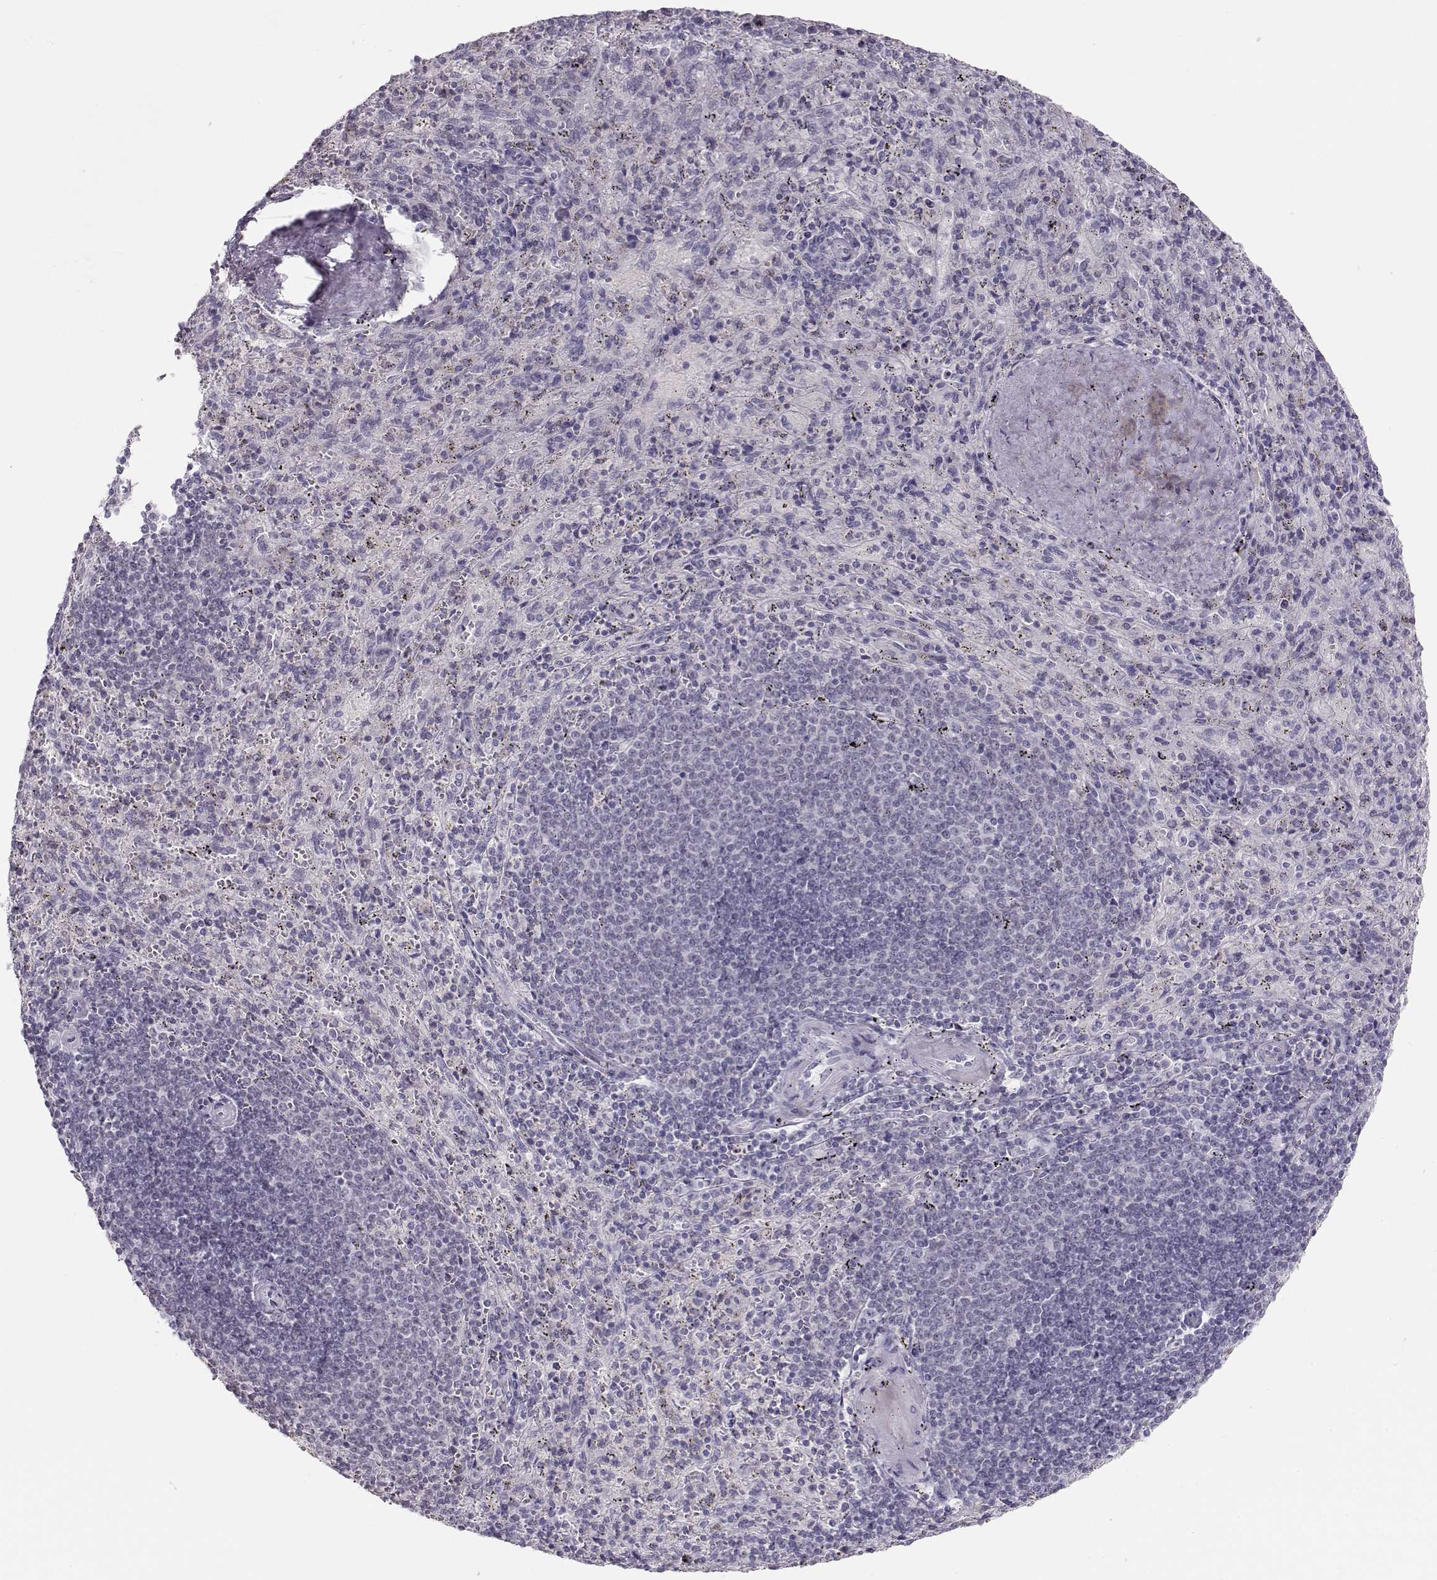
{"staining": {"intensity": "negative", "quantity": "none", "location": "none"}, "tissue": "spleen", "cell_type": "Cells in red pulp", "image_type": "normal", "snomed": [{"axis": "morphology", "description": "Normal tissue, NOS"}, {"axis": "topography", "description": "Spleen"}], "caption": "There is no significant expression in cells in red pulp of spleen. Brightfield microscopy of immunohistochemistry (IHC) stained with DAB (3,3'-diaminobenzidine) (brown) and hematoxylin (blue), captured at high magnification.", "gene": "IMPG1", "patient": {"sex": "male", "age": 57}}